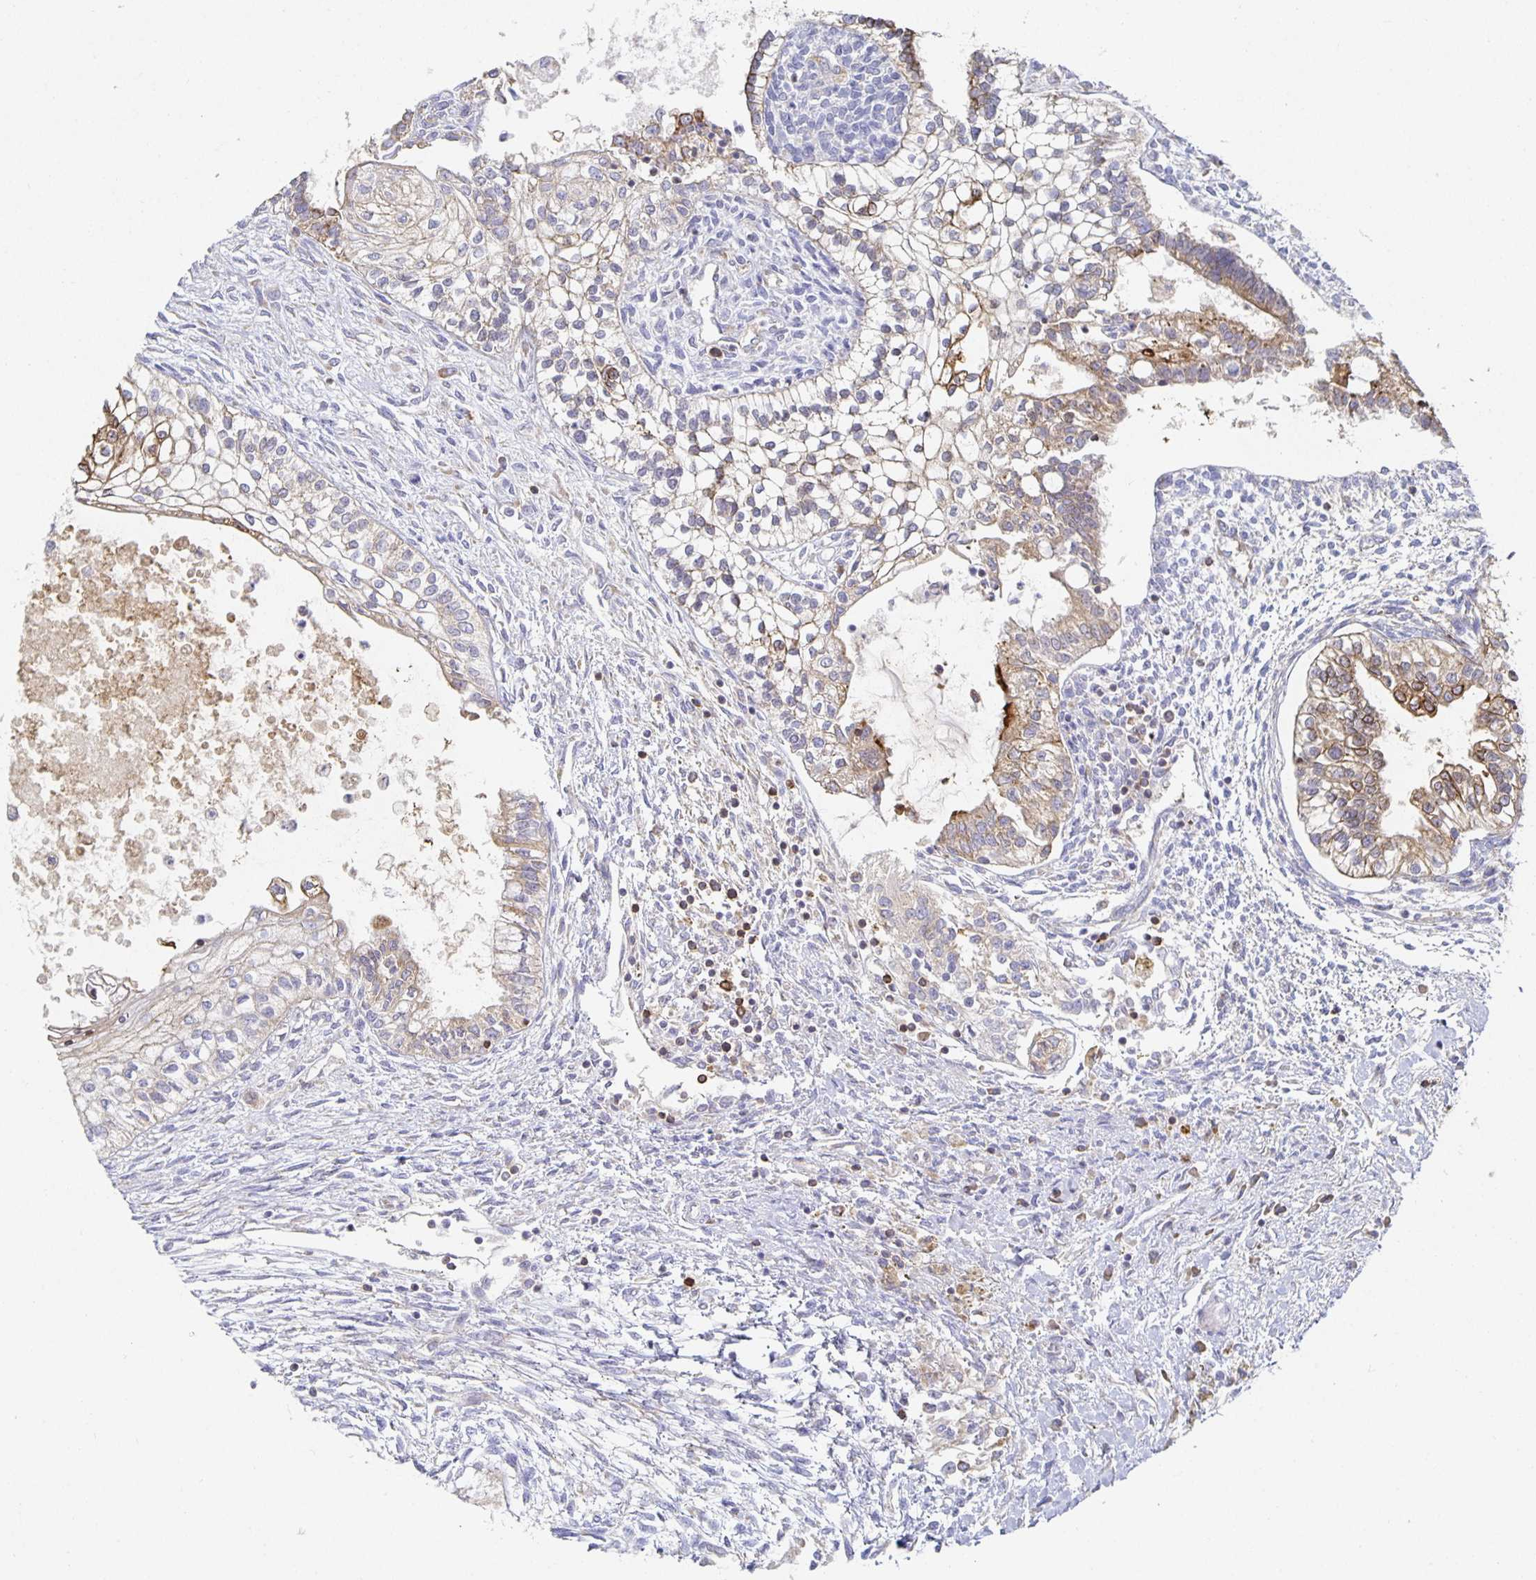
{"staining": {"intensity": "moderate", "quantity": "25%-75%", "location": "cytoplasmic/membranous"}, "tissue": "testis cancer", "cell_type": "Tumor cells", "image_type": "cancer", "snomed": [{"axis": "morphology", "description": "Carcinoma, Embryonal, NOS"}, {"axis": "topography", "description": "Testis"}], "caption": "Protein staining by IHC reveals moderate cytoplasmic/membranous staining in approximately 25%-75% of tumor cells in embryonal carcinoma (testis).", "gene": "NOMO1", "patient": {"sex": "male", "age": 37}}